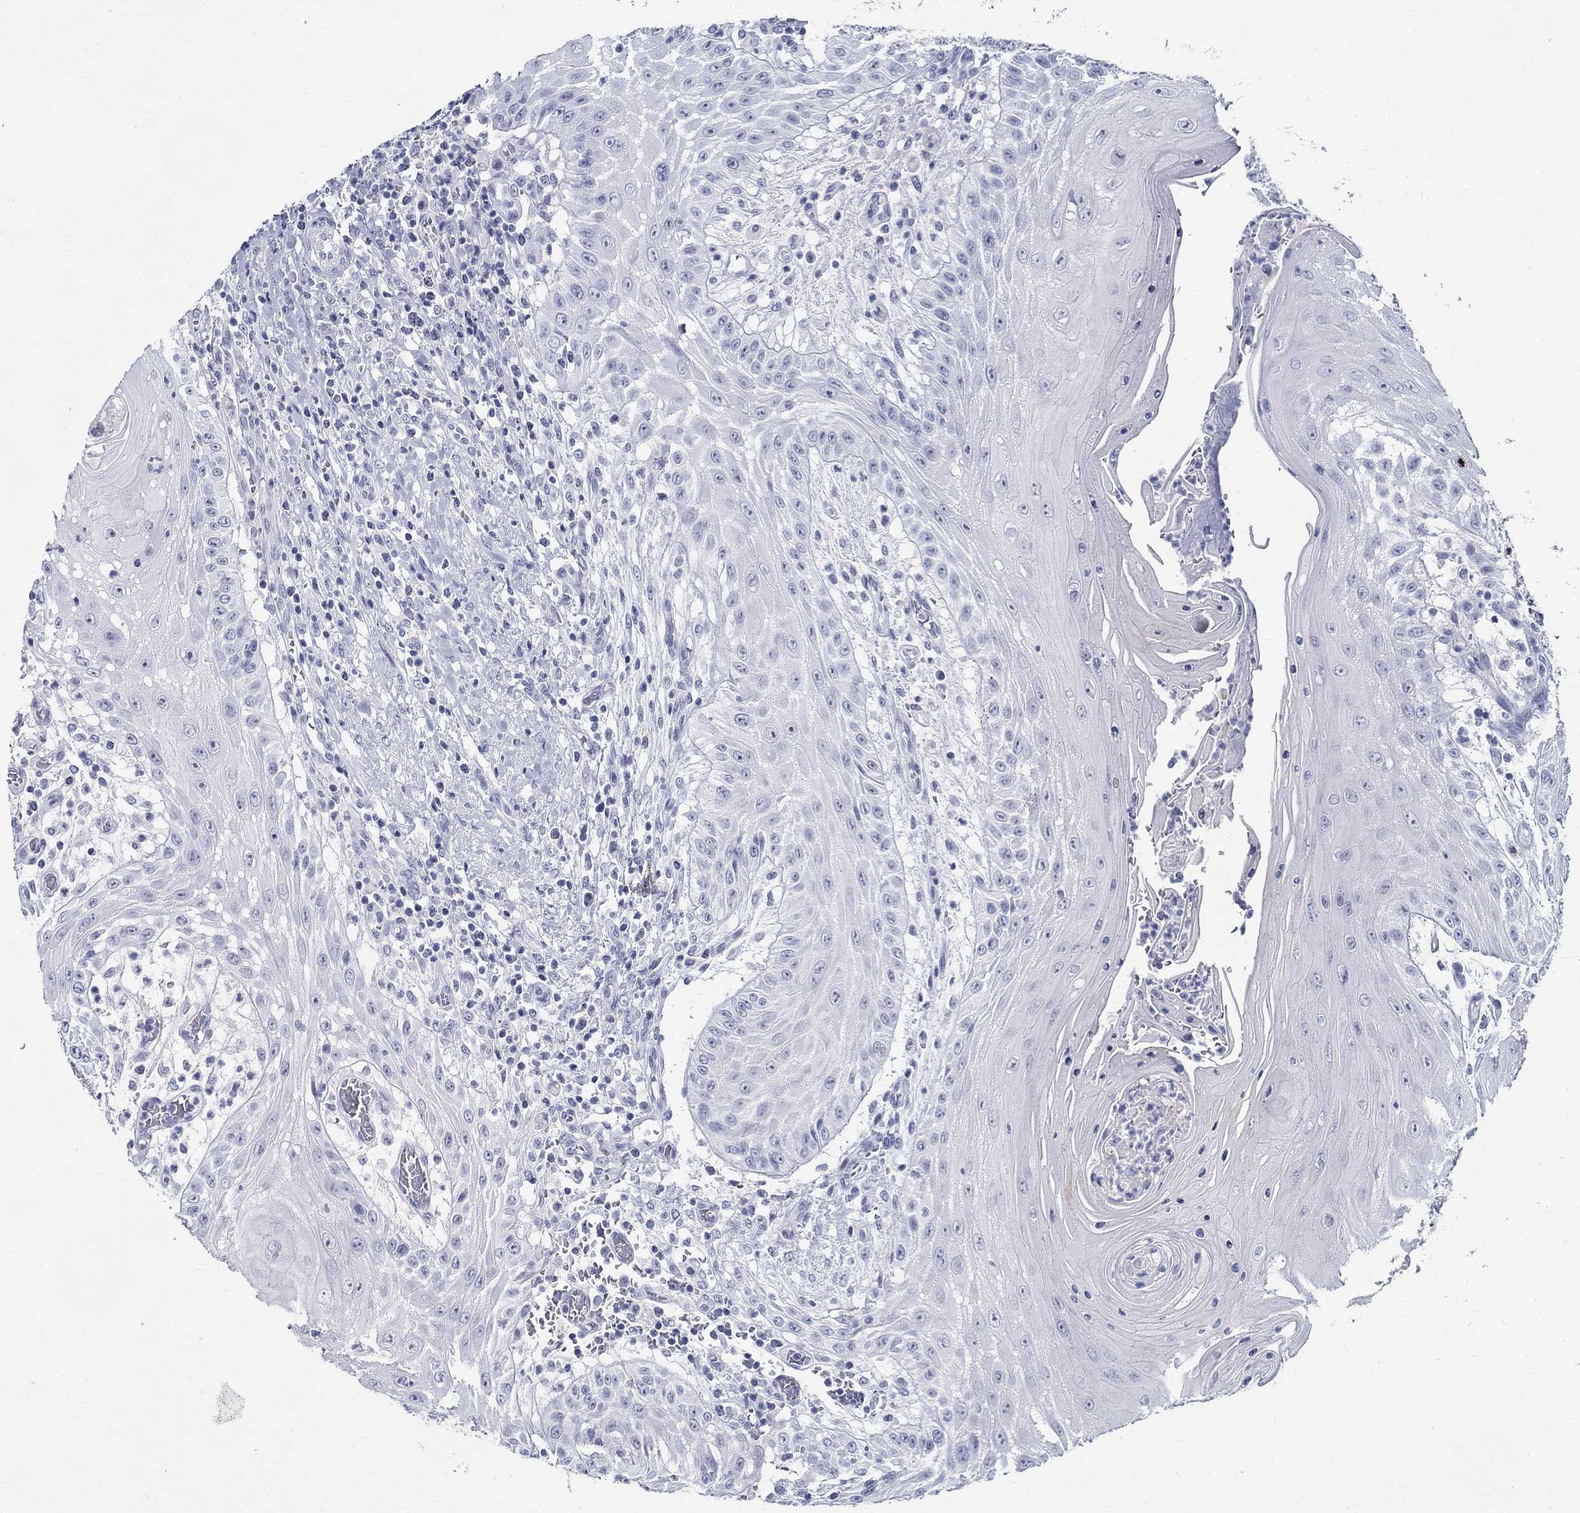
{"staining": {"intensity": "negative", "quantity": "none", "location": "none"}, "tissue": "head and neck cancer", "cell_type": "Tumor cells", "image_type": "cancer", "snomed": [{"axis": "morphology", "description": "Squamous cell carcinoma, NOS"}, {"axis": "topography", "description": "Oral tissue"}, {"axis": "topography", "description": "Head-Neck"}], "caption": "This is a photomicrograph of IHC staining of head and neck cancer (squamous cell carcinoma), which shows no expression in tumor cells.", "gene": "BSPRY", "patient": {"sex": "male", "age": 58}}